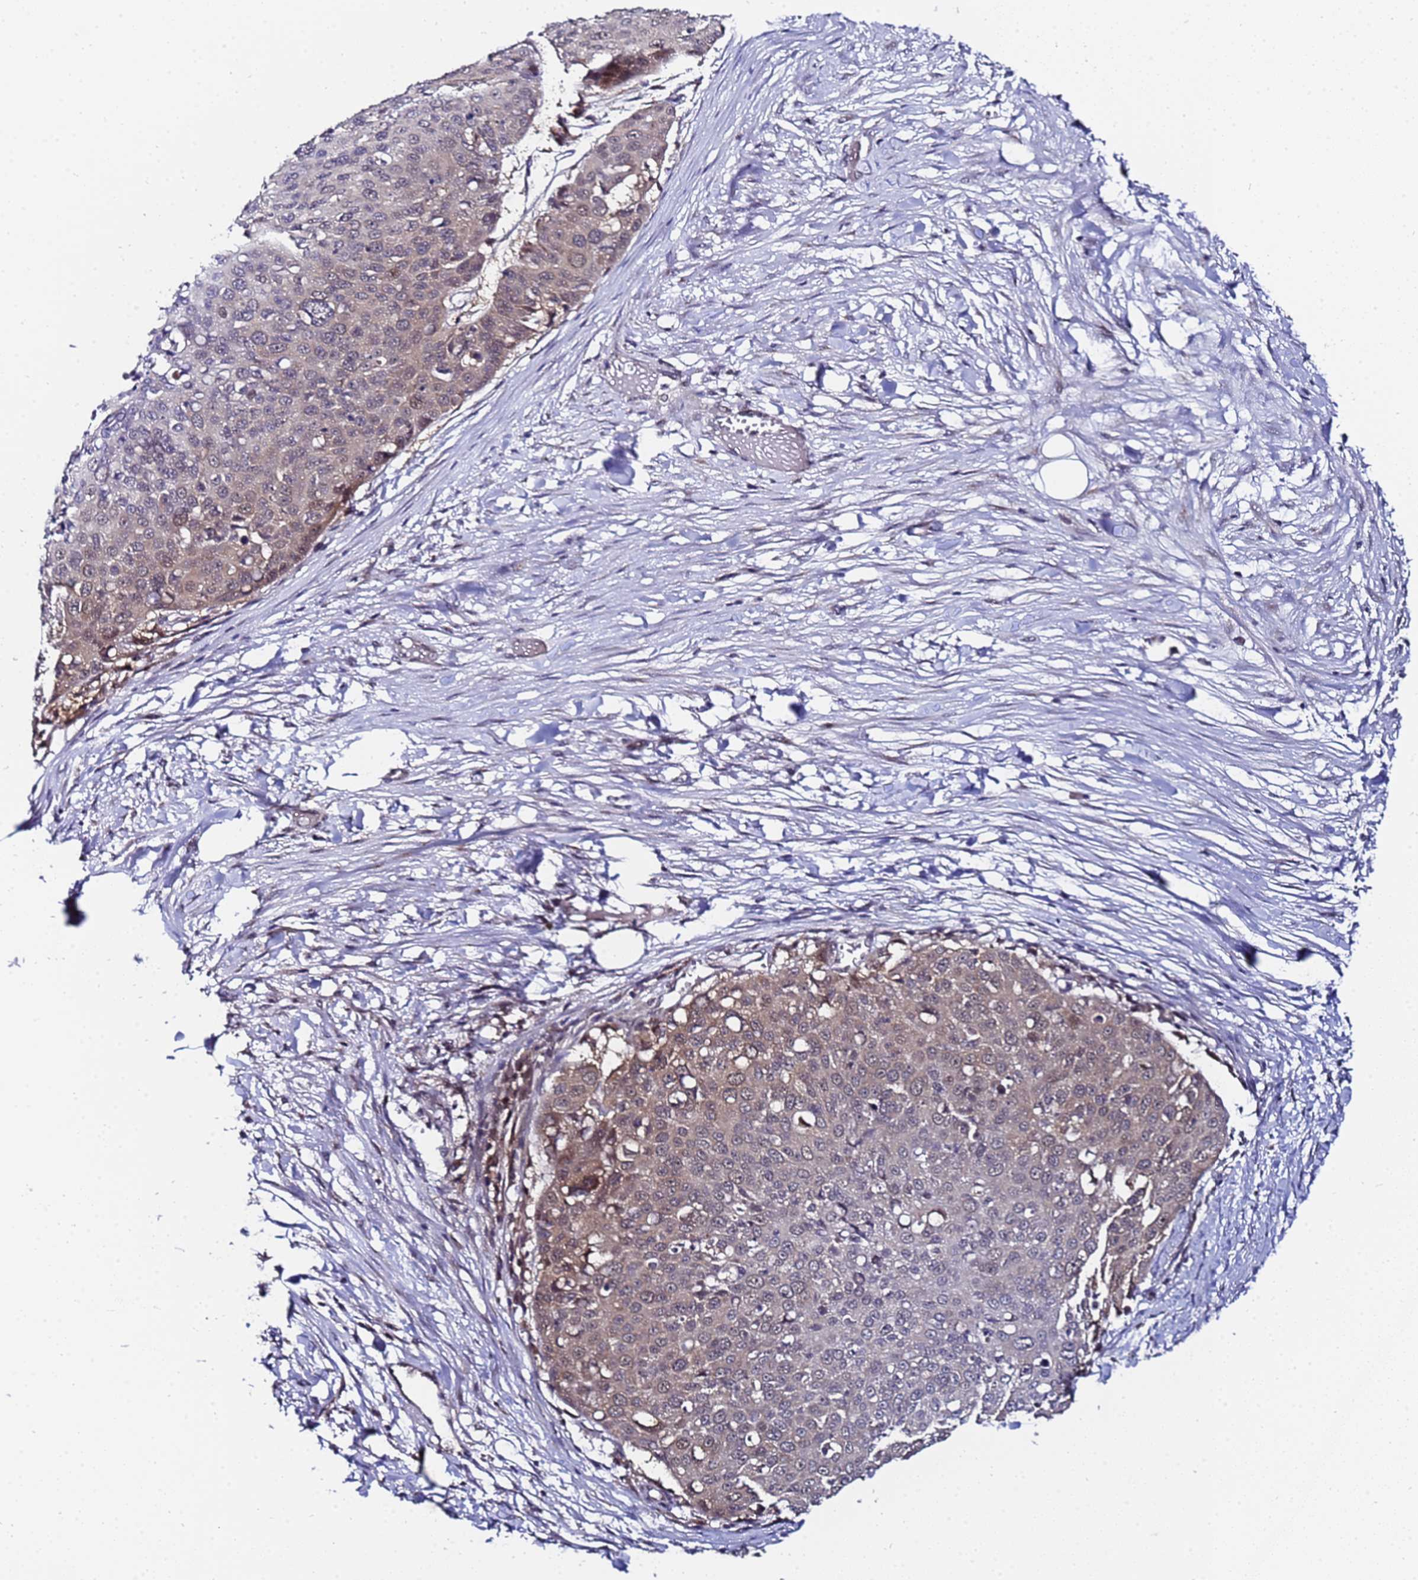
{"staining": {"intensity": "weak", "quantity": ">75%", "location": "cytoplasmic/membranous,nuclear"}, "tissue": "skin cancer", "cell_type": "Tumor cells", "image_type": "cancer", "snomed": [{"axis": "morphology", "description": "Squamous cell carcinoma, NOS"}, {"axis": "topography", "description": "Skin"}], "caption": "IHC of human squamous cell carcinoma (skin) shows low levels of weak cytoplasmic/membranous and nuclear staining in about >75% of tumor cells. The staining was performed using DAB (3,3'-diaminobenzidine) to visualize the protein expression in brown, while the nuclei were stained in blue with hematoxylin (Magnification: 20x).", "gene": "ANAPC13", "patient": {"sex": "male", "age": 71}}